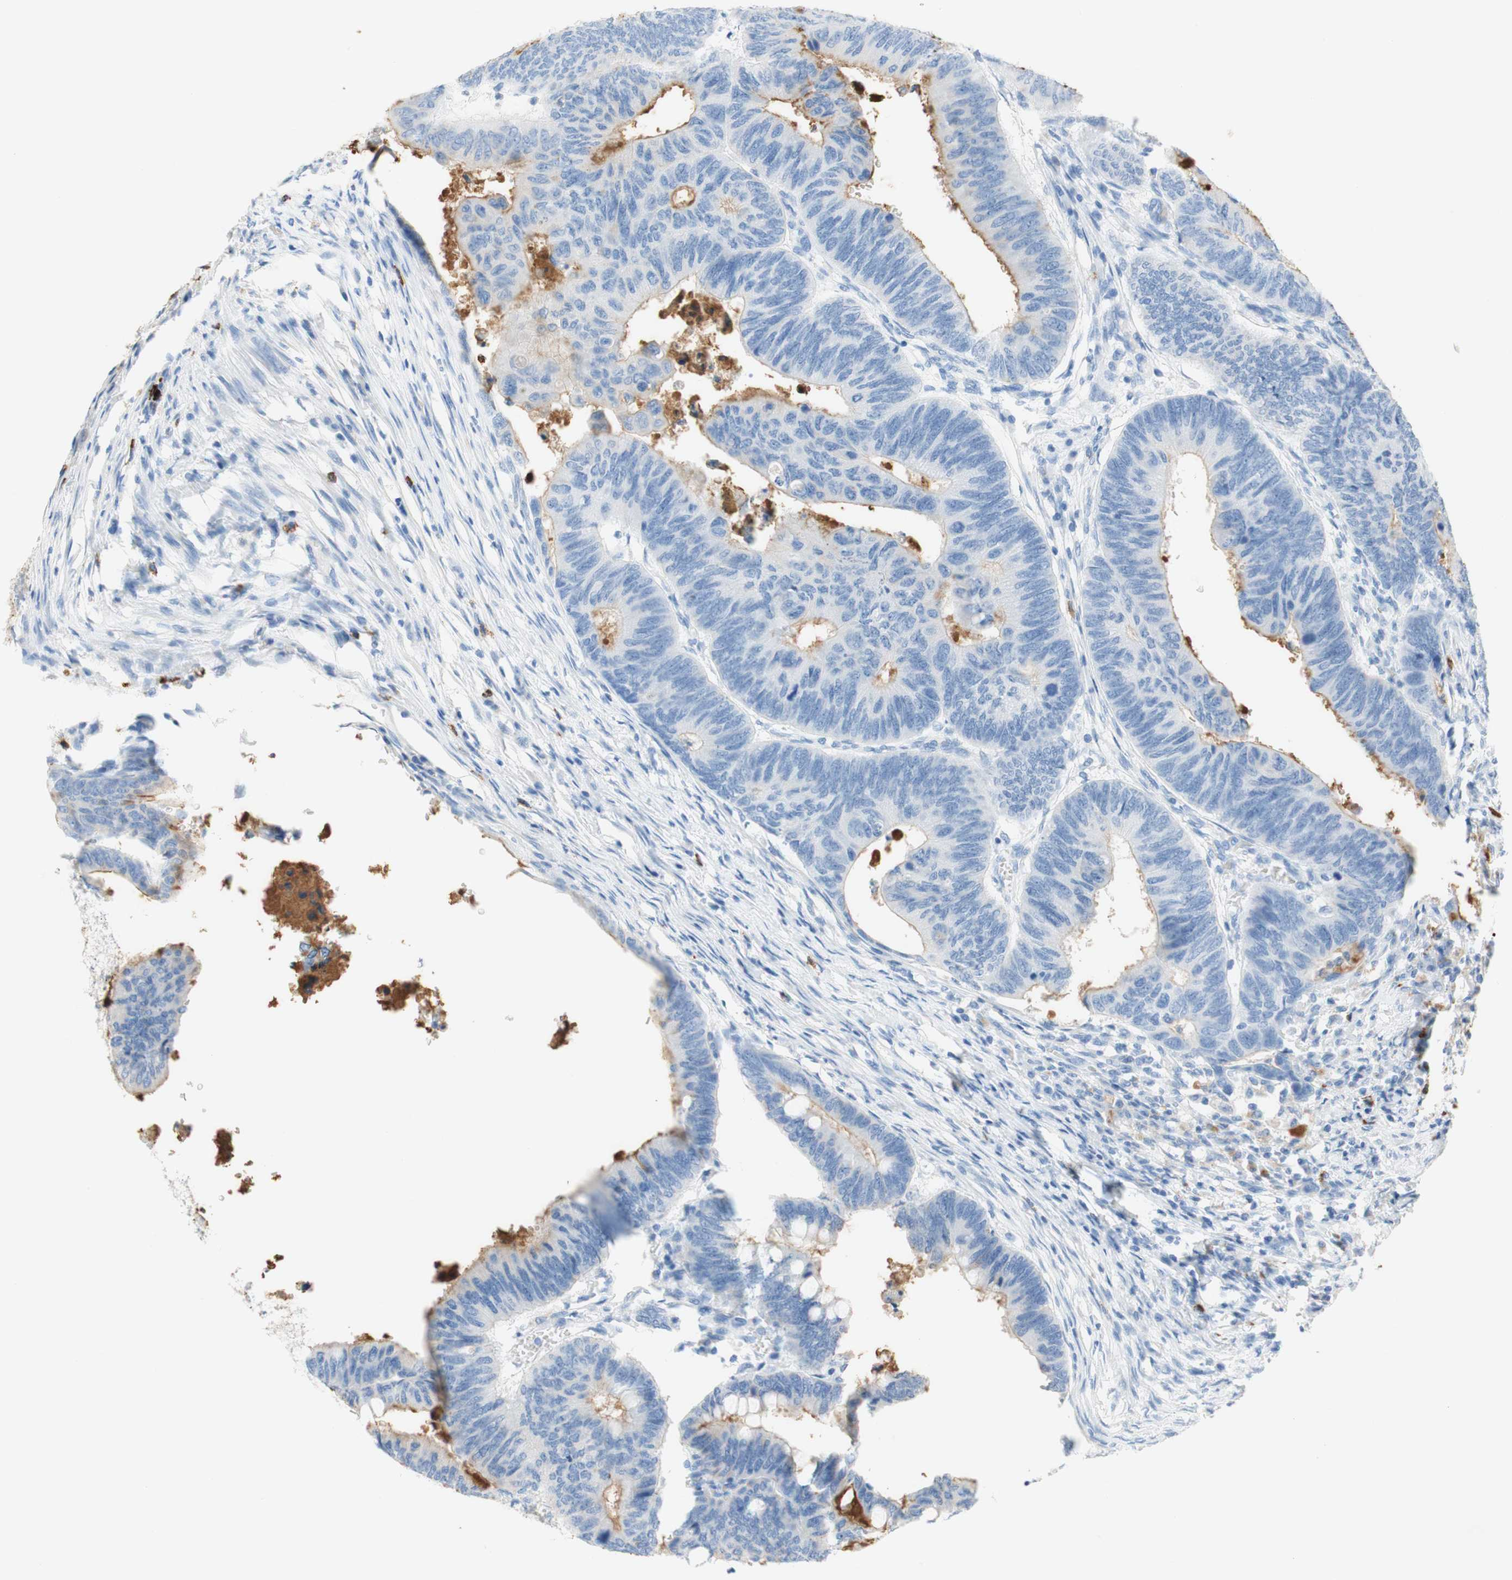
{"staining": {"intensity": "weak", "quantity": "<25%", "location": "cytoplasmic/membranous"}, "tissue": "colorectal cancer", "cell_type": "Tumor cells", "image_type": "cancer", "snomed": [{"axis": "morphology", "description": "Normal tissue, NOS"}, {"axis": "morphology", "description": "Adenocarcinoma, NOS"}, {"axis": "topography", "description": "Rectum"}, {"axis": "topography", "description": "Peripheral nerve tissue"}], "caption": "The image reveals no significant staining in tumor cells of colorectal cancer (adenocarcinoma).", "gene": "CEACAM1", "patient": {"sex": "male", "age": 92}}